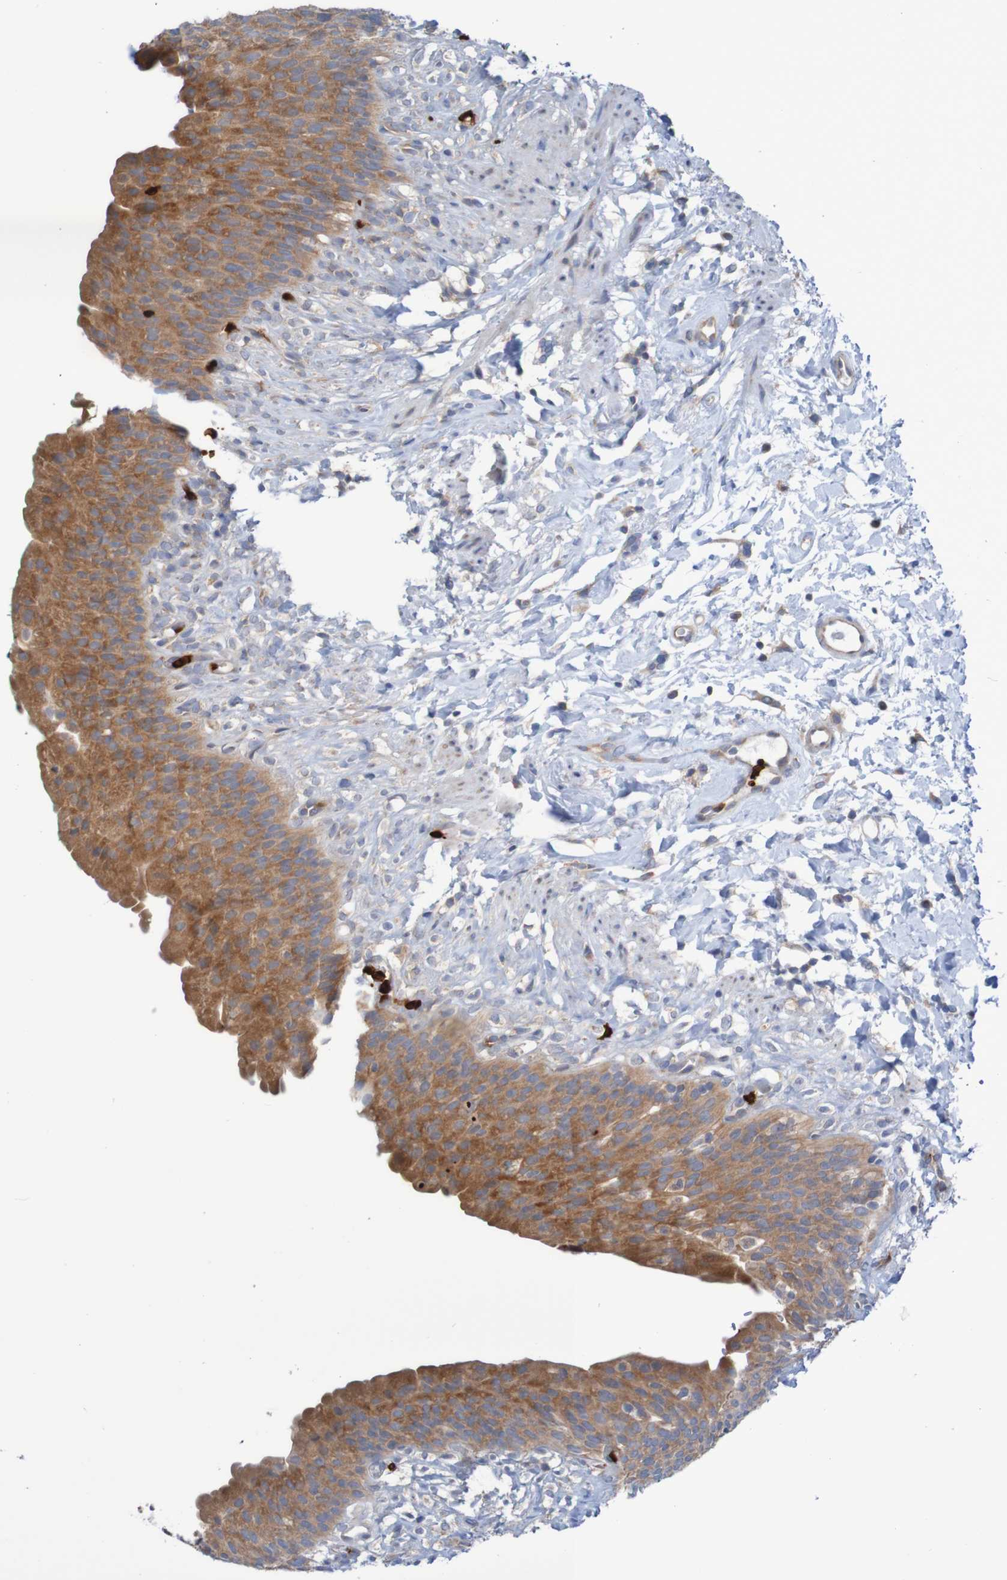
{"staining": {"intensity": "moderate", "quantity": ">75%", "location": "cytoplasmic/membranous"}, "tissue": "urinary bladder", "cell_type": "Urothelial cells", "image_type": "normal", "snomed": [{"axis": "morphology", "description": "Normal tissue, NOS"}, {"axis": "topography", "description": "Urinary bladder"}], "caption": "Urinary bladder stained for a protein (brown) exhibits moderate cytoplasmic/membranous positive staining in about >75% of urothelial cells.", "gene": "PARP4", "patient": {"sex": "female", "age": 79}}